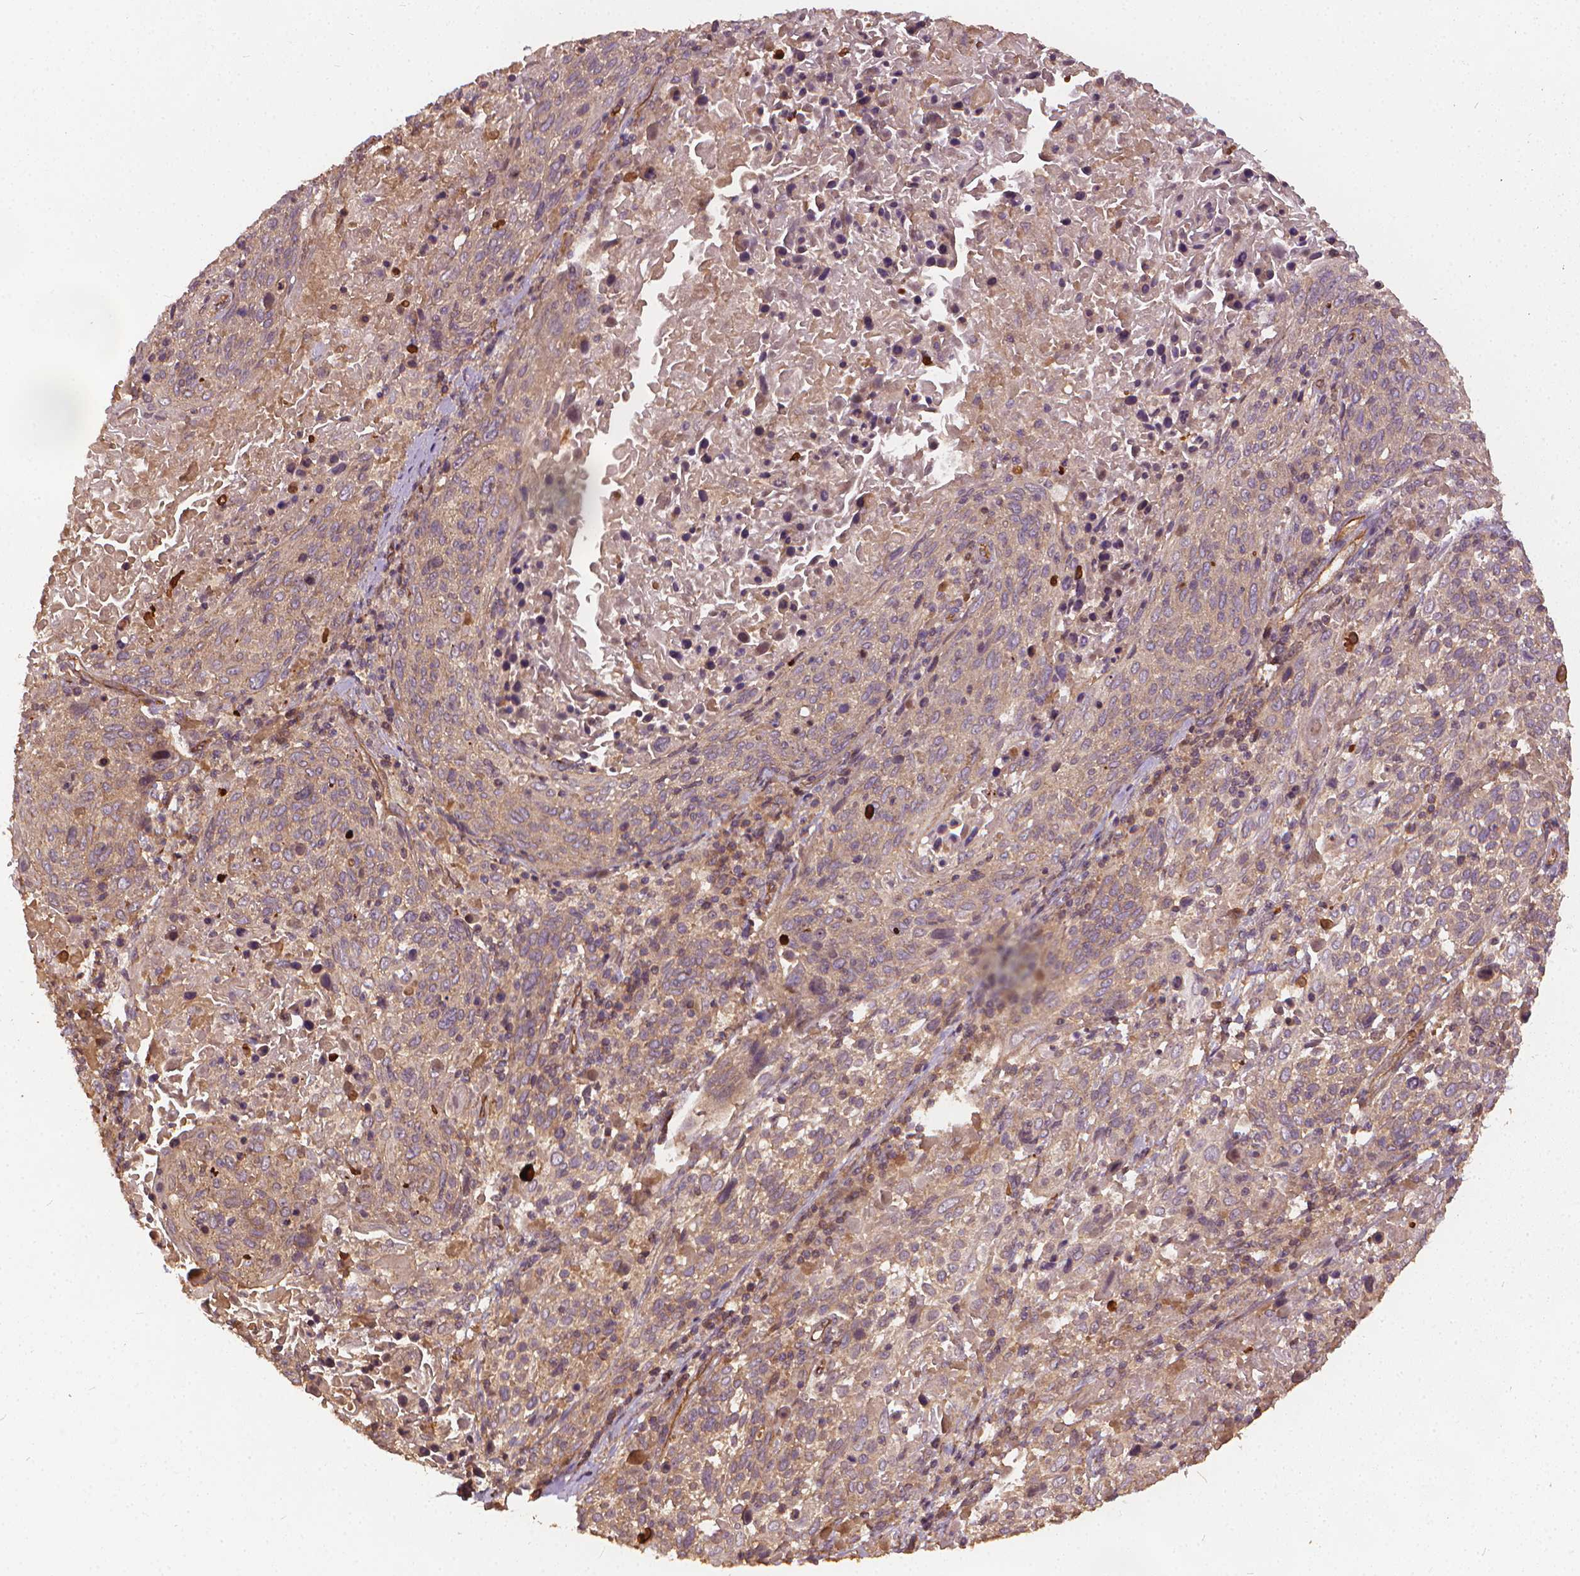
{"staining": {"intensity": "weak", "quantity": ">75%", "location": "cytoplasmic/membranous"}, "tissue": "cervical cancer", "cell_type": "Tumor cells", "image_type": "cancer", "snomed": [{"axis": "morphology", "description": "Squamous cell carcinoma, NOS"}, {"axis": "topography", "description": "Cervix"}], "caption": "Protein staining shows weak cytoplasmic/membranous expression in about >75% of tumor cells in cervical cancer. (Brightfield microscopy of DAB IHC at high magnification).", "gene": "UBXN2A", "patient": {"sex": "female", "age": 61}}